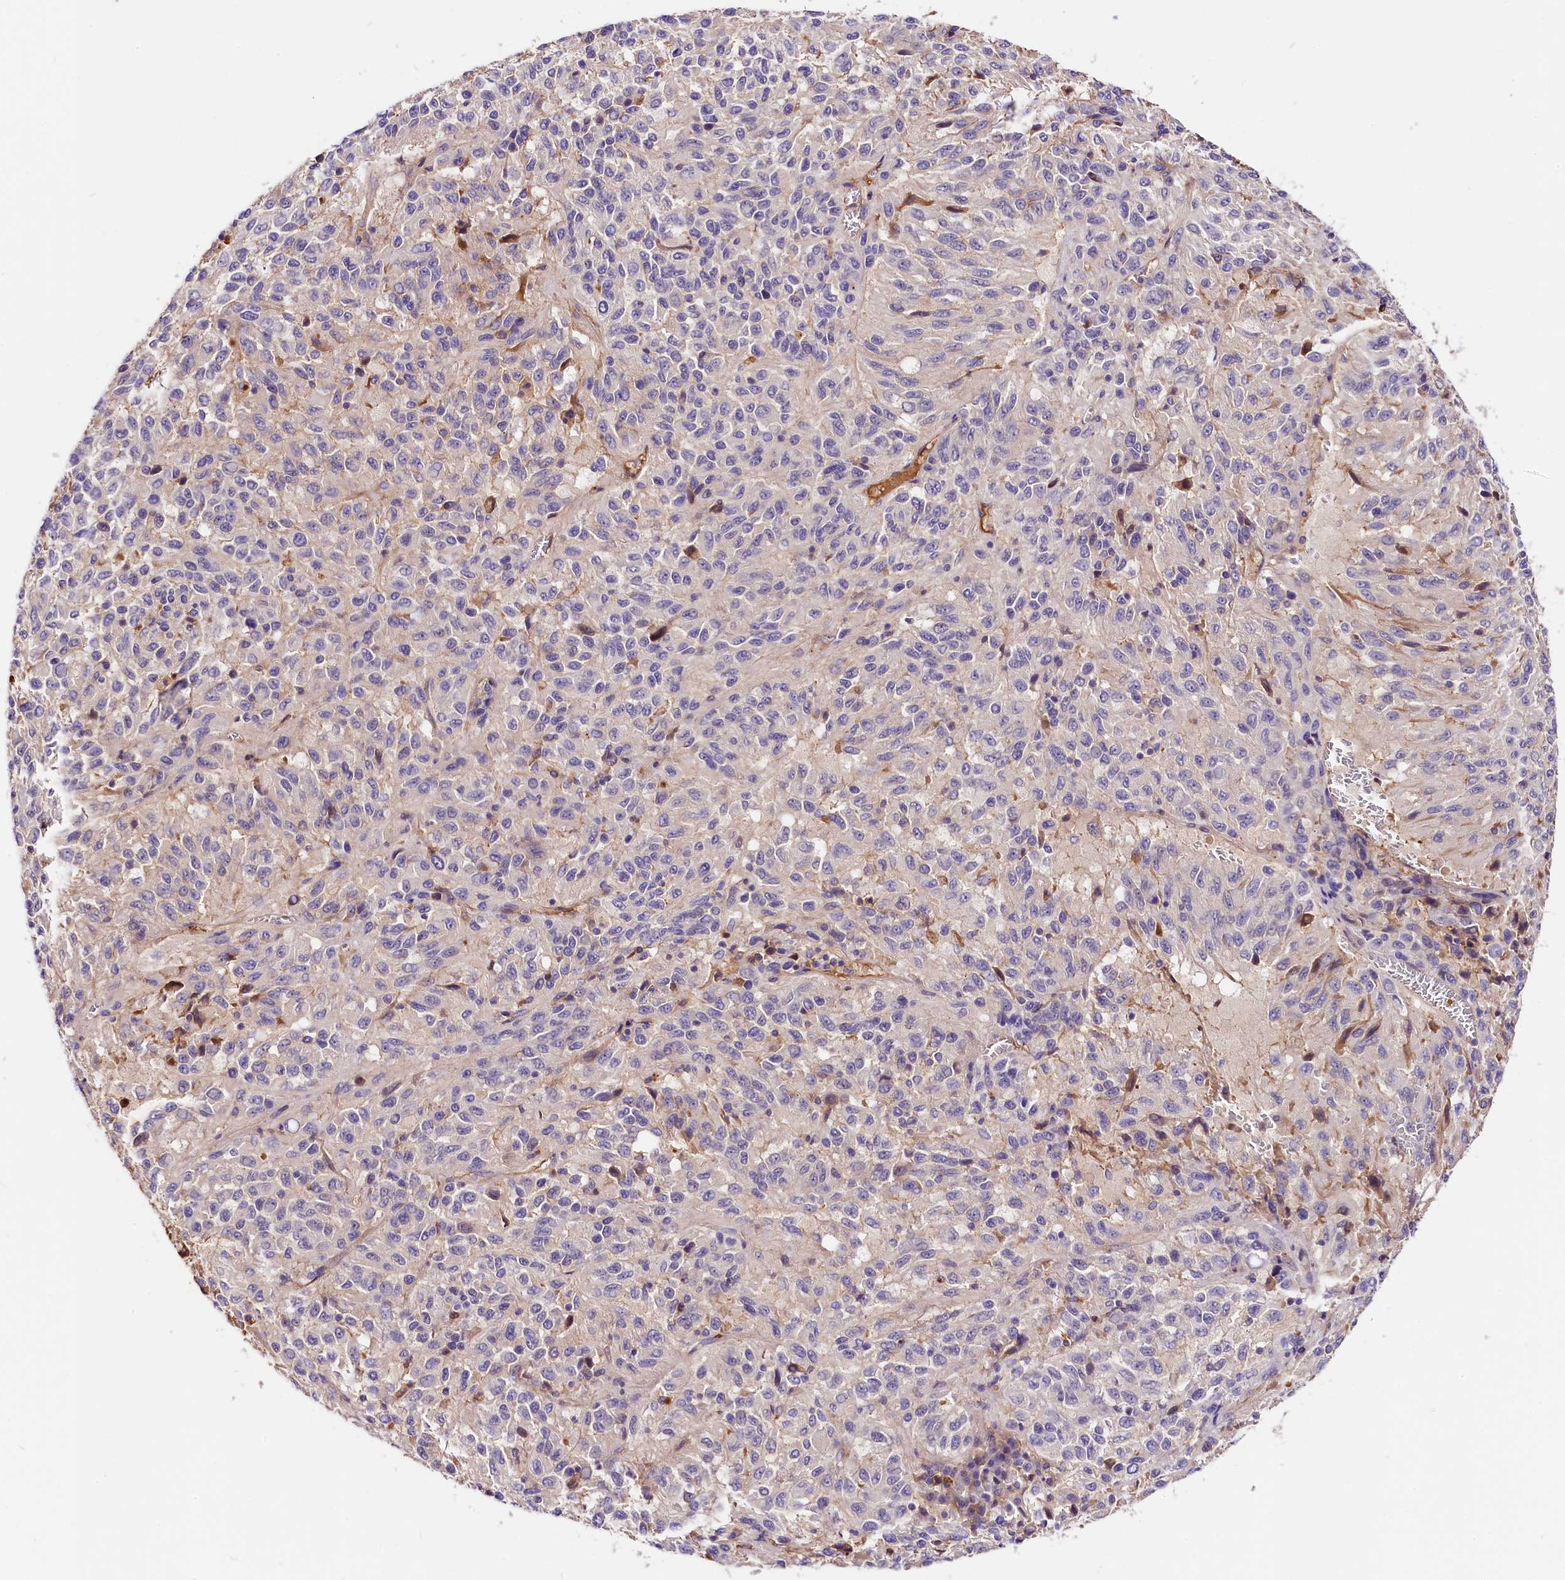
{"staining": {"intensity": "negative", "quantity": "none", "location": "none"}, "tissue": "melanoma", "cell_type": "Tumor cells", "image_type": "cancer", "snomed": [{"axis": "morphology", "description": "Malignant melanoma, Metastatic site"}, {"axis": "topography", "description": "Lung"}], "caption": "The image exhibits no significant staining in tumor cells of melanoma.", "gene": "ARMC6", "patient": {"sex": "male", "age": 64}}